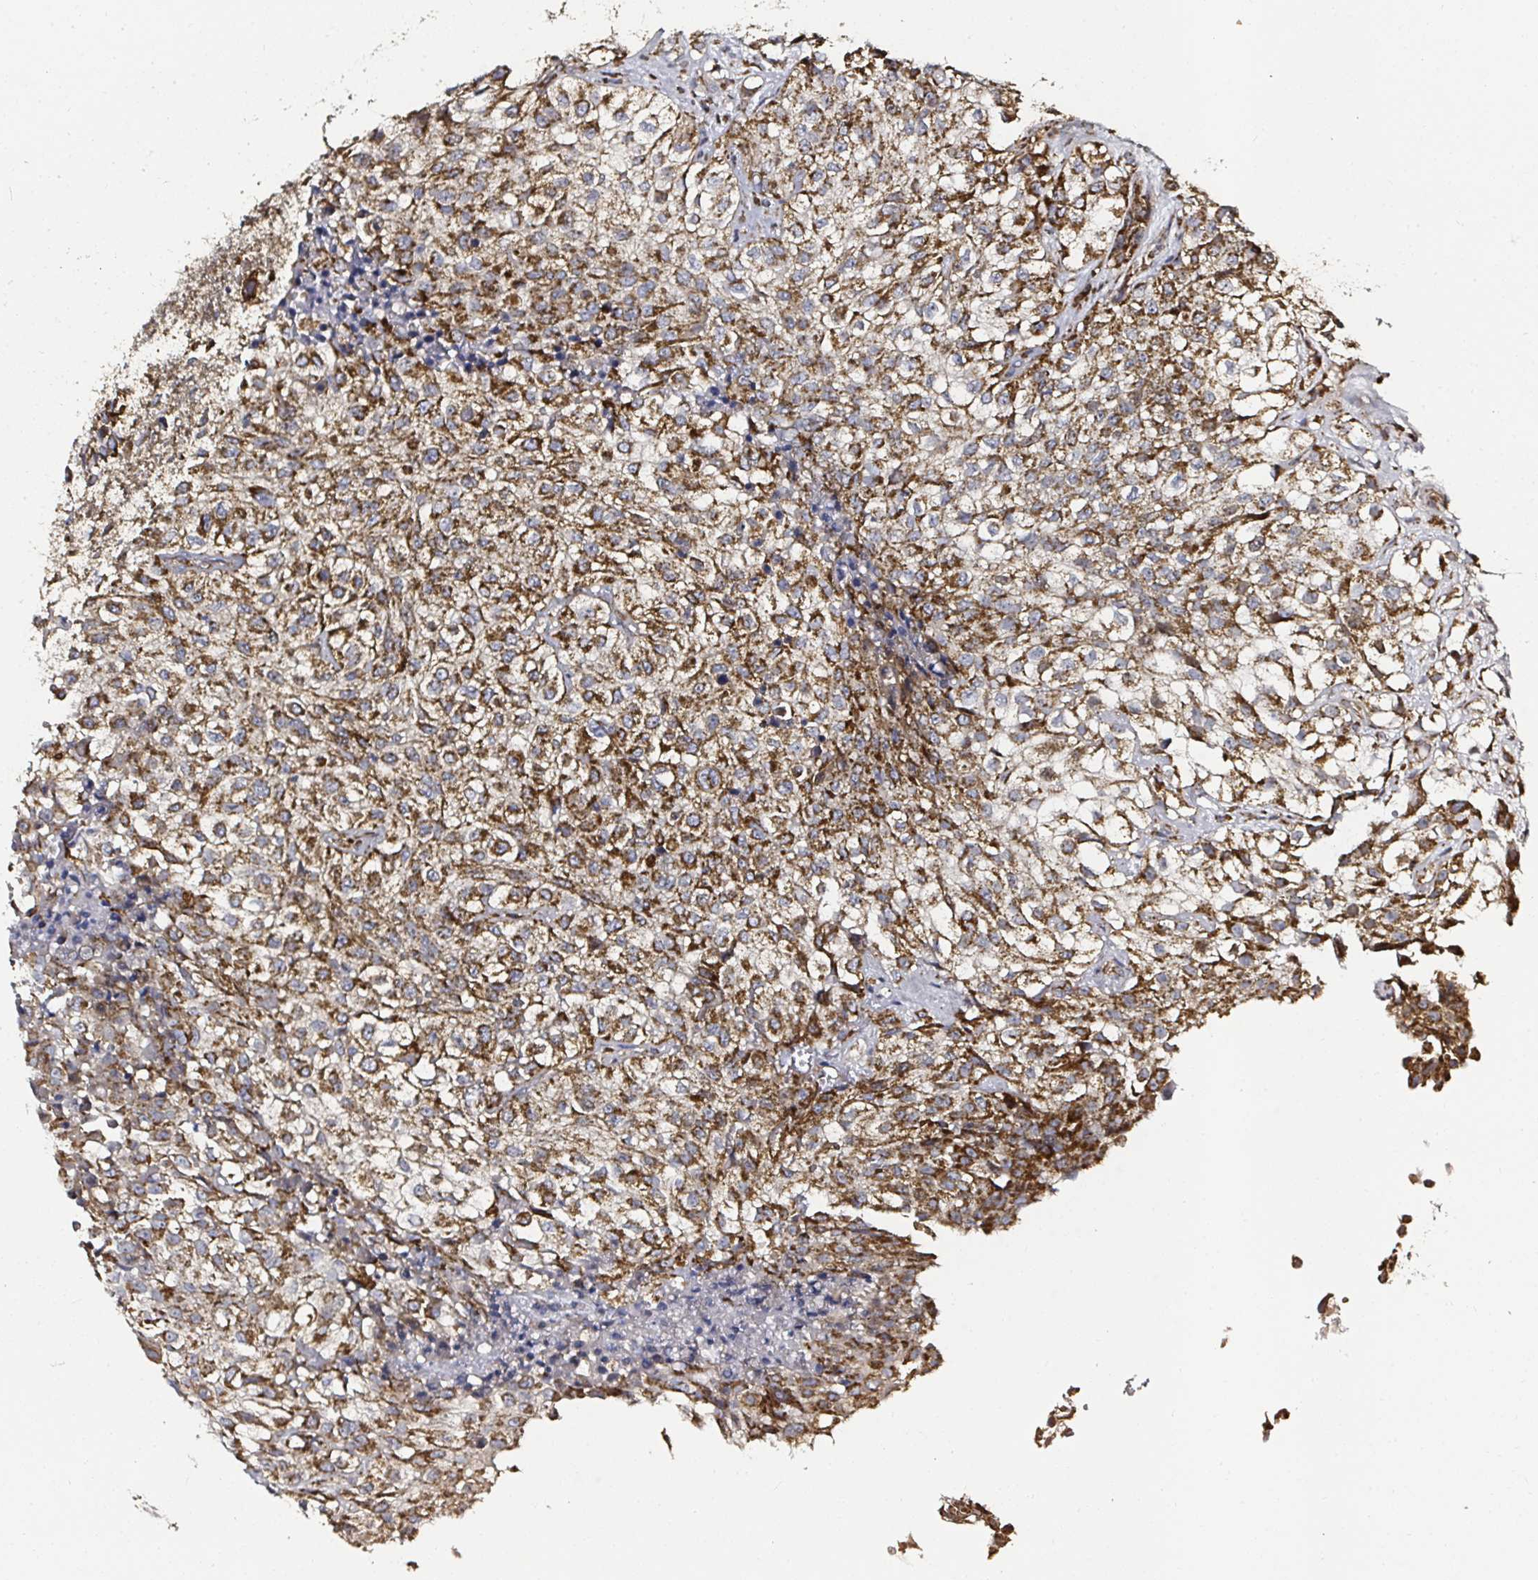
{"staining": {"intensity": "strong", "quantity": ">75%", "location": "cytoplasmic/membranous"}, "tissue": "urothelial cancer", "cell_type": "Tumor cells", "image_type": "cancer", "snomed": [{"axis": "morphology", "description": "Urothelial carcinoma, High grade"}, {"axis": "topography", "description": "Urinary bladder"}], "caption": "Urothelial cancer tissue exhibits strong cytoplasmic/membranous staining in approximately >75% of tumor cells, visualized by immunohistochemistry. The staining was performed using DAB (3,3'-diaminobenzidine), with brown indicating positive protein expression. Nuclei are stained blue with hematoxylin.", "gene": "ATAD3B", "patient": {"sex": "male", "age": 56}}